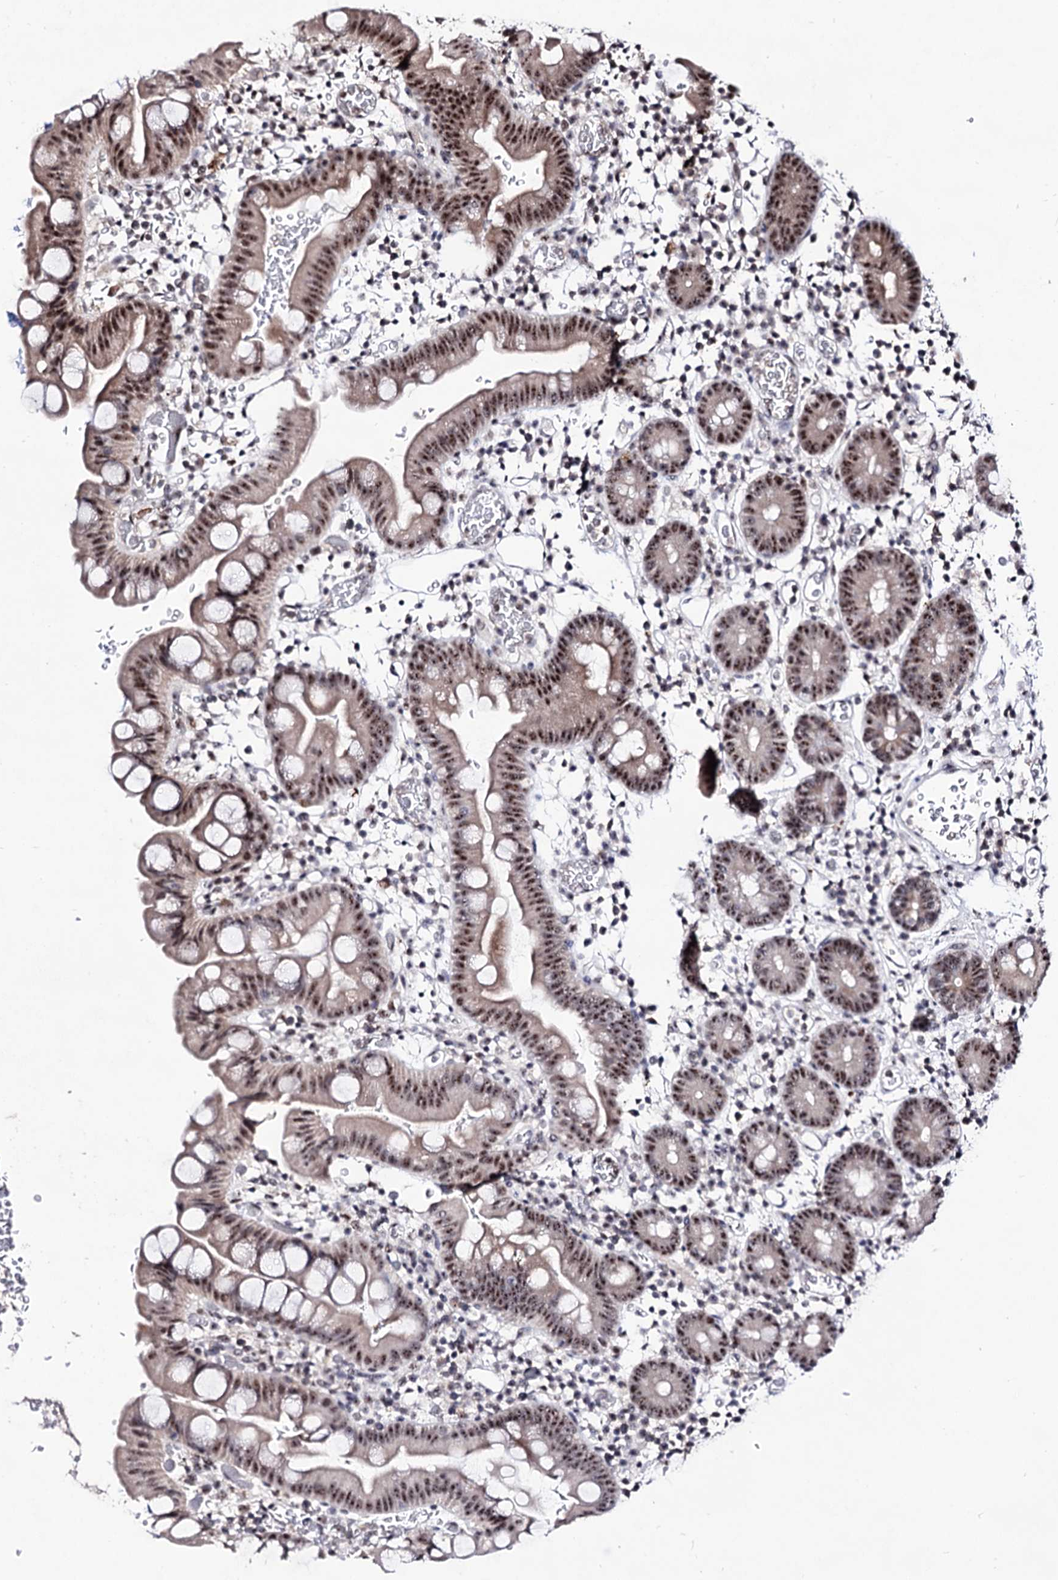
{"staining": {"intensity": "strong", "quantity": "25%-75%", "location": "nuclear"}, "tissue": "small intestine", "cell_type": "Glandular cells", "image_type": "normal", "snomed": [{"axis": "morphology", "description": "Normal tissue, NOS"}, {"axis": "topography", "description": "Stomach, upper"}, {"axis": "topography", "description": "Stomach, lower"}, {"axis": "topography", "description": "Small intestine"}], "caption": "Normal small intestine was stained to show a protein in brown. There is high levels of strong nuclear staining in approximately 25%-75% of glandular cells.", "gene": "EXOSC10", "patient": {"sex": "male", "age": 68}}